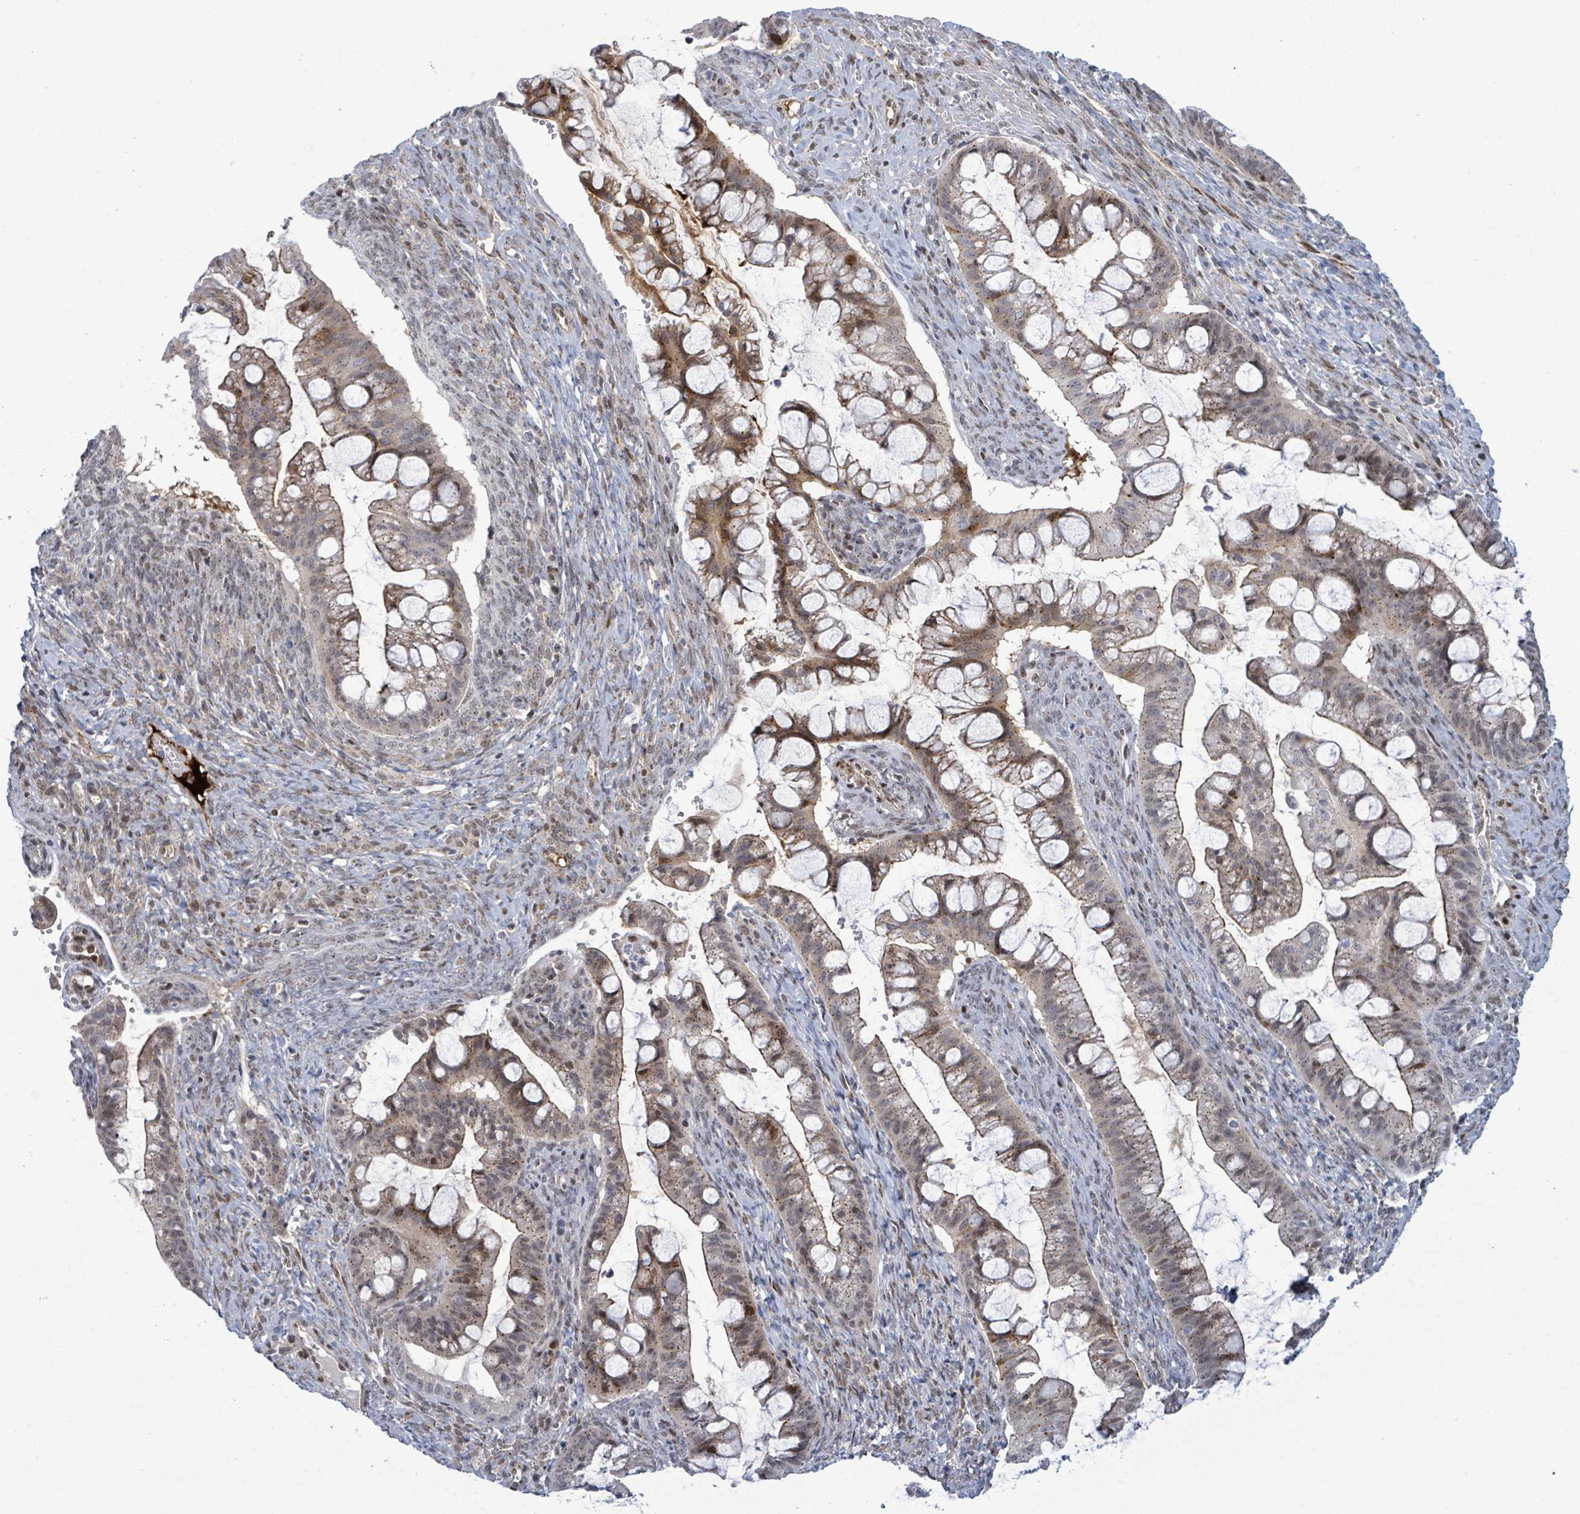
{"staining": {"intensity": "weak", "quantity": "25%-75%", "location": "cytoplasmic/membranous"}, "tissue": "ovarian cancer", "cell_type": "Tumor cells", "image_type": "cancer", "snomed": [{"axis": "morphology", "description": "Cystadenocarcinoma, mucinous, NOS"}, {"axis": "topography", "description": "Ovary"}], "caption": "Tumor cells reveal weak cytoplasmic/membranous staining in about 25%-75% of cells in ovarian cancer (mucinous cystadenocarcinoma).", "gene": "TUSC1", "patient": {"sex": "female", "age": 73}}